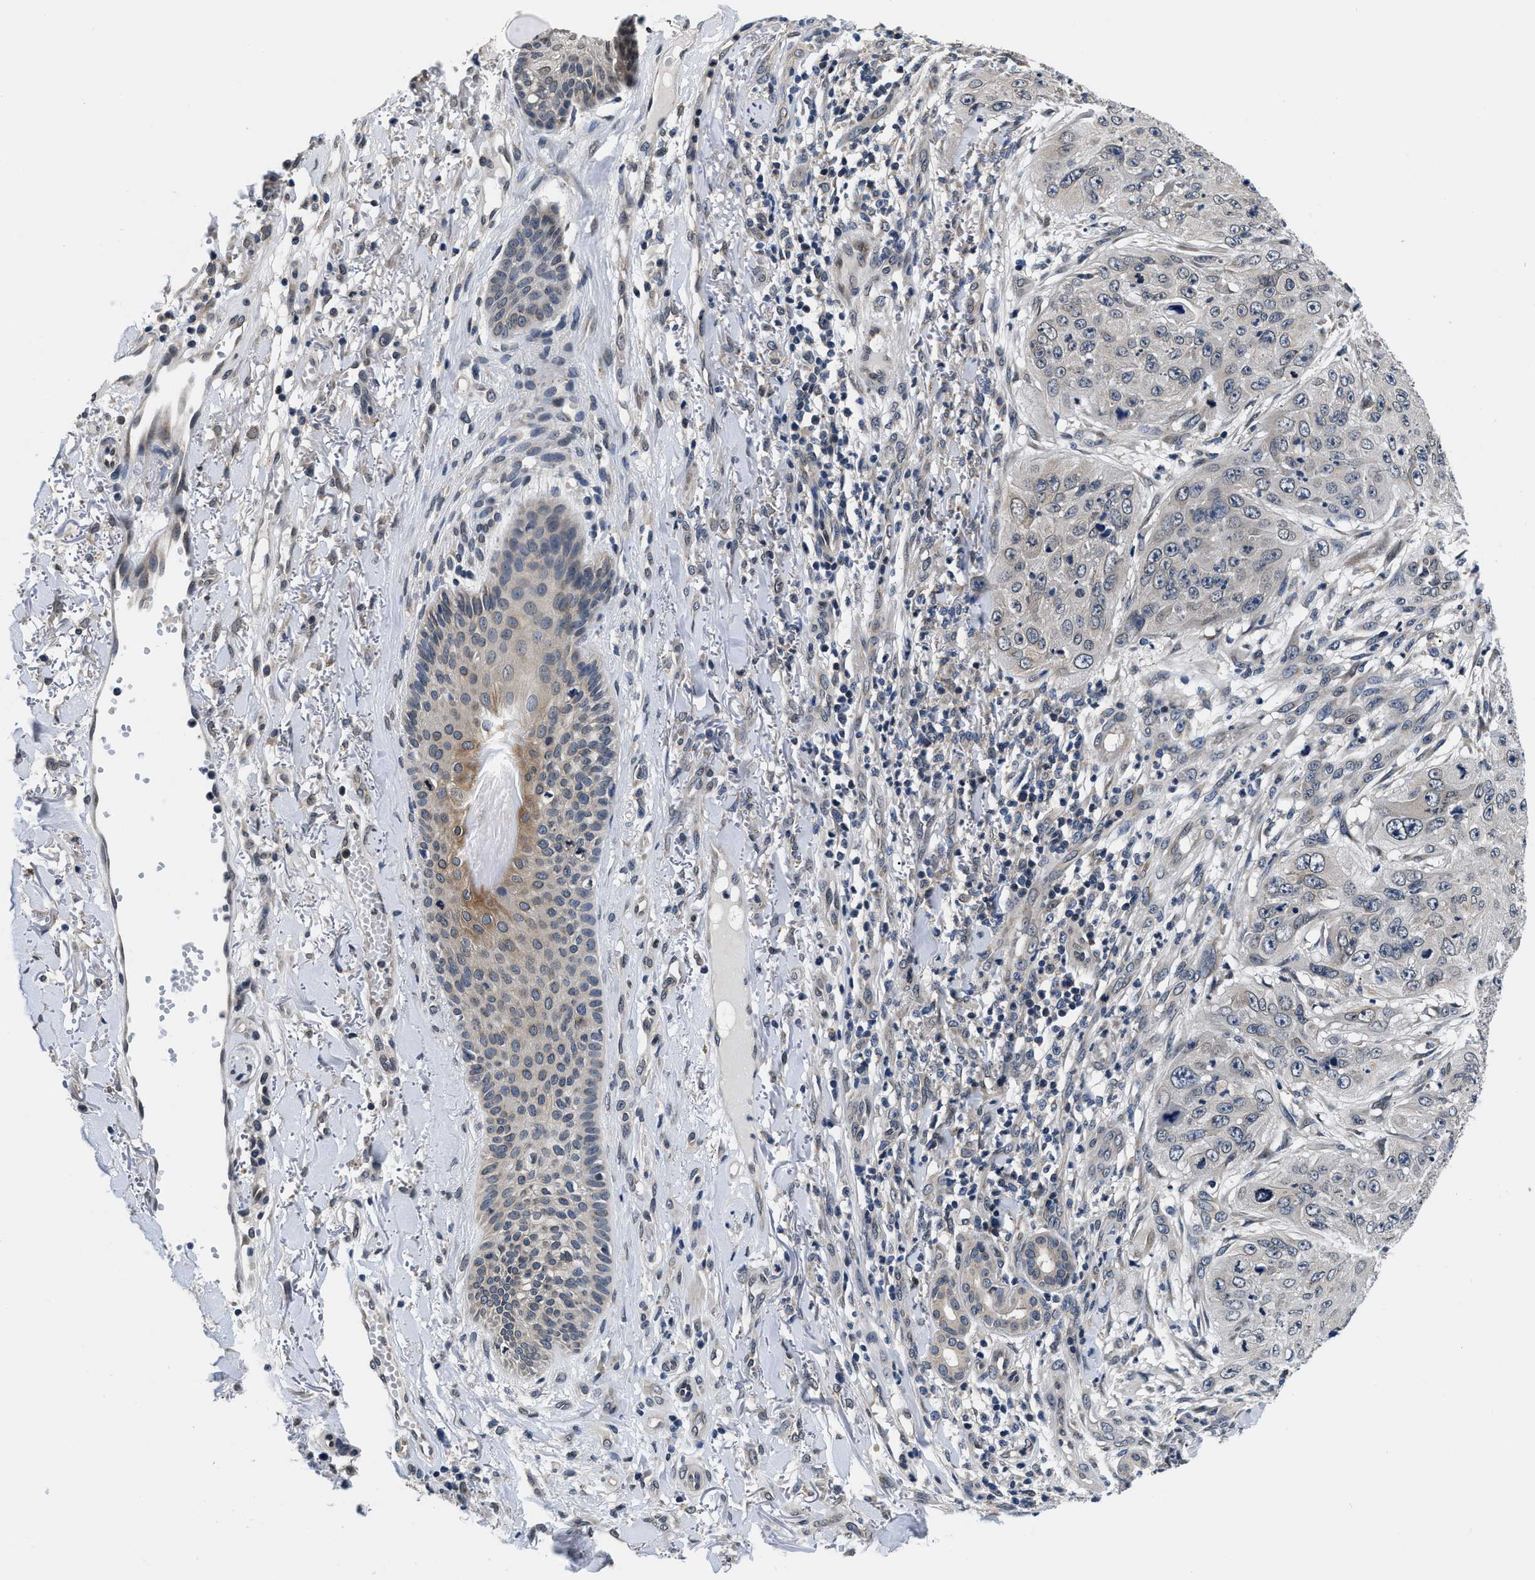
{"staining": {"intensity": "negative", "quantity": "none", "location": "none"}, "tissue": "skin cancer", "cell_type": "Tumor cells", "image_type": "cancer", "snomed": [{"axis": "morphology", "description": "Squamous cell carcinoma, NOS"}, {"axis": "topography", "description": "Skin"}], "caption": "Tumor cells show no significant staining in squamous cell carcinoma (skin).", "gene": "SNX10", "patient": {"sex": "female", "age": 80}}